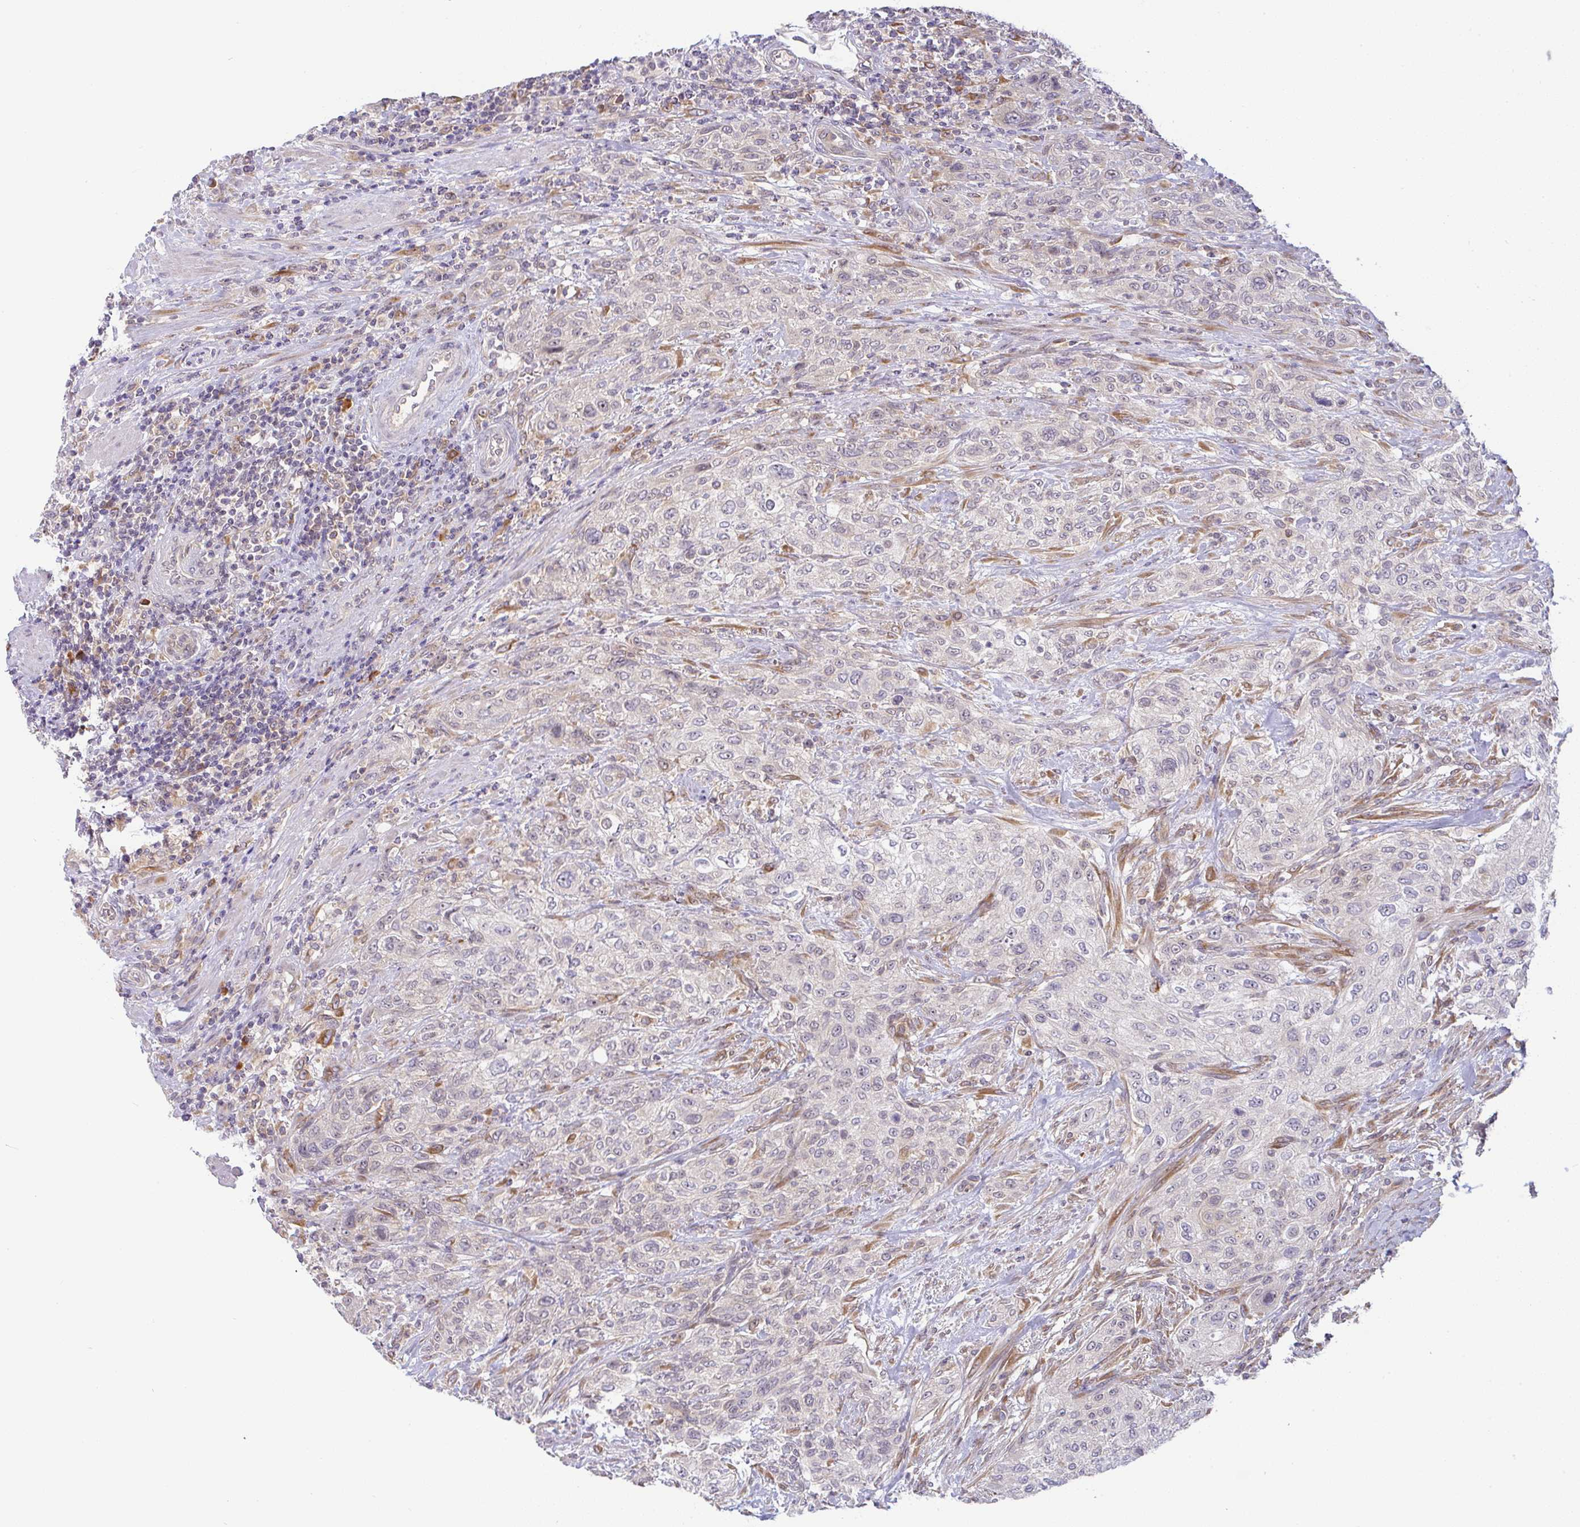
{"staining": {"intensity": "negative", "quantity": "none", "location": "none"}, "tissue": "urothelial cancer", "cell_type": "Tumor cells", "image_type": "cancer", "snomed": [{"axis": "morphology", "description": "Normal tissue, NOS"}, {"axis": "morphology", "description": "Urothelial carcinoma, NOS"}, {"axis": "topography", "description": "Urinary bladder"}, {"axis": "topography", "description": "Peripheral nerve tissue"}], "caption": "Protein analysis of transitional cell carcinoma demonstrates no significant expression in tumor cells. (Stains: DAB (3,3'-diaminobenzidine) immunohistochemistry (IHC) with hematoxylin counter stain, Microscopy: brightfield microscopy at high magnification).", "gene": "DERL2", "patient": {"sex": "male", "age": 35}}